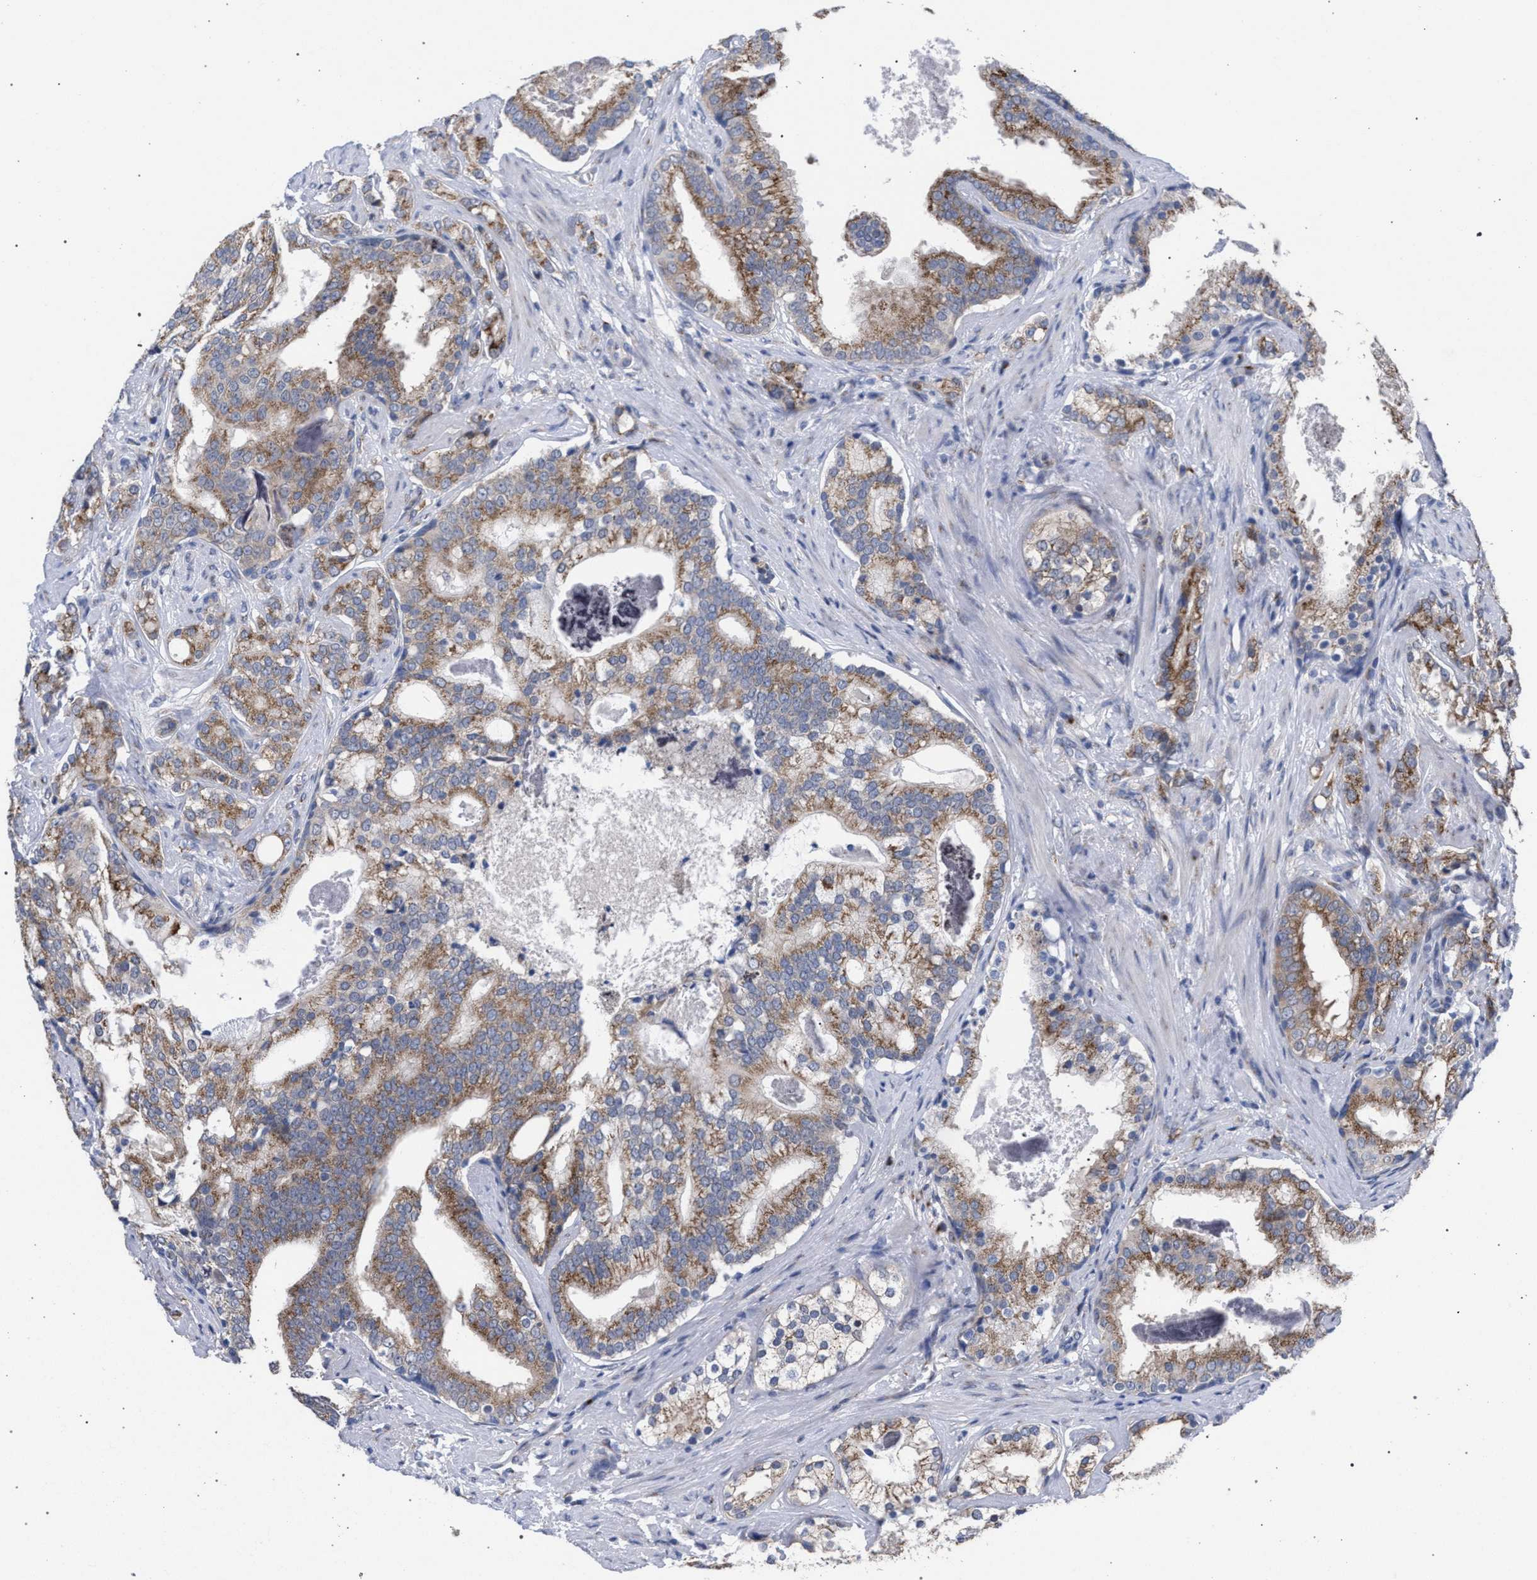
{"staining": {"intensity": "moderate", "quantity": ">75%", "location": "cytoplasmic/membranous"}, "tissue": "prostate cancer", "cell_type": "Tumor cells", "image_type": "cancer", "snomed": [{"axis": "morphology", "description": "Adenocarcinoma, Low grade"}, {"axis": "topography", "description": "Prostate"}], "caption": "Prostate cancer (adenocarcinoma (low-grade)) stained with a protein marker demonstrates moderate staining in tumor cells.", "gene": "GOLGA2", "patient": {"sex": "male", "age": 58}}